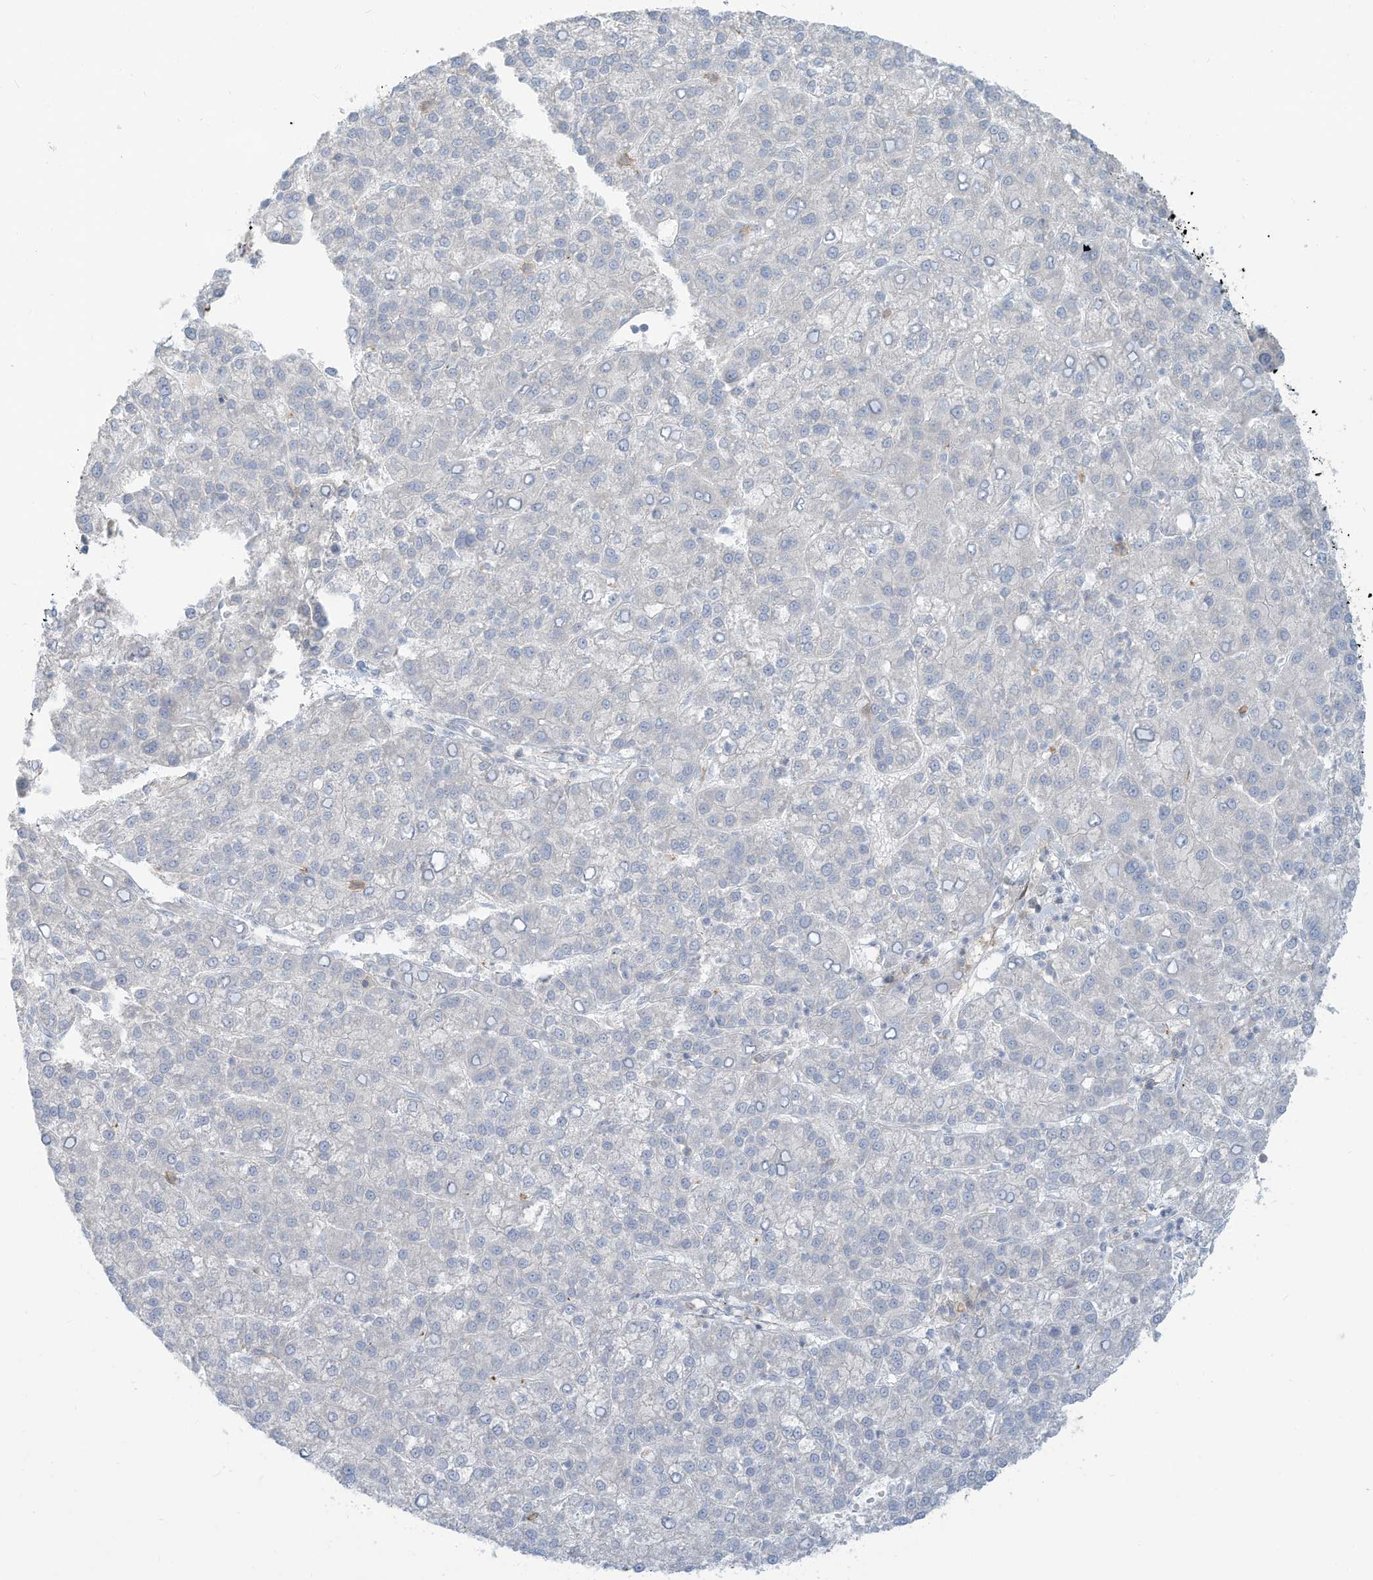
{"staining": {"intensity": "negative", "quantity": "none", "location": "none"}, "tissue": "liver cancer", "cell_type": "Tumor cells", "image_type": "cancer", "snomed": [{"axis": "morphology", "description": "Carcinoma, Hepatocellular, NOS"}, {"axis": "topography", "description": "Liver"}], "caption": "High power microscopy image of an immunohistochemistry (IHC) image of liver cancer, revealing no significant expression in tumor cells. (Brightfield microscopy of DAB IHC at high magnification).", "gene": "NOTO", "patient": {"sex": "female", "age": 58}}